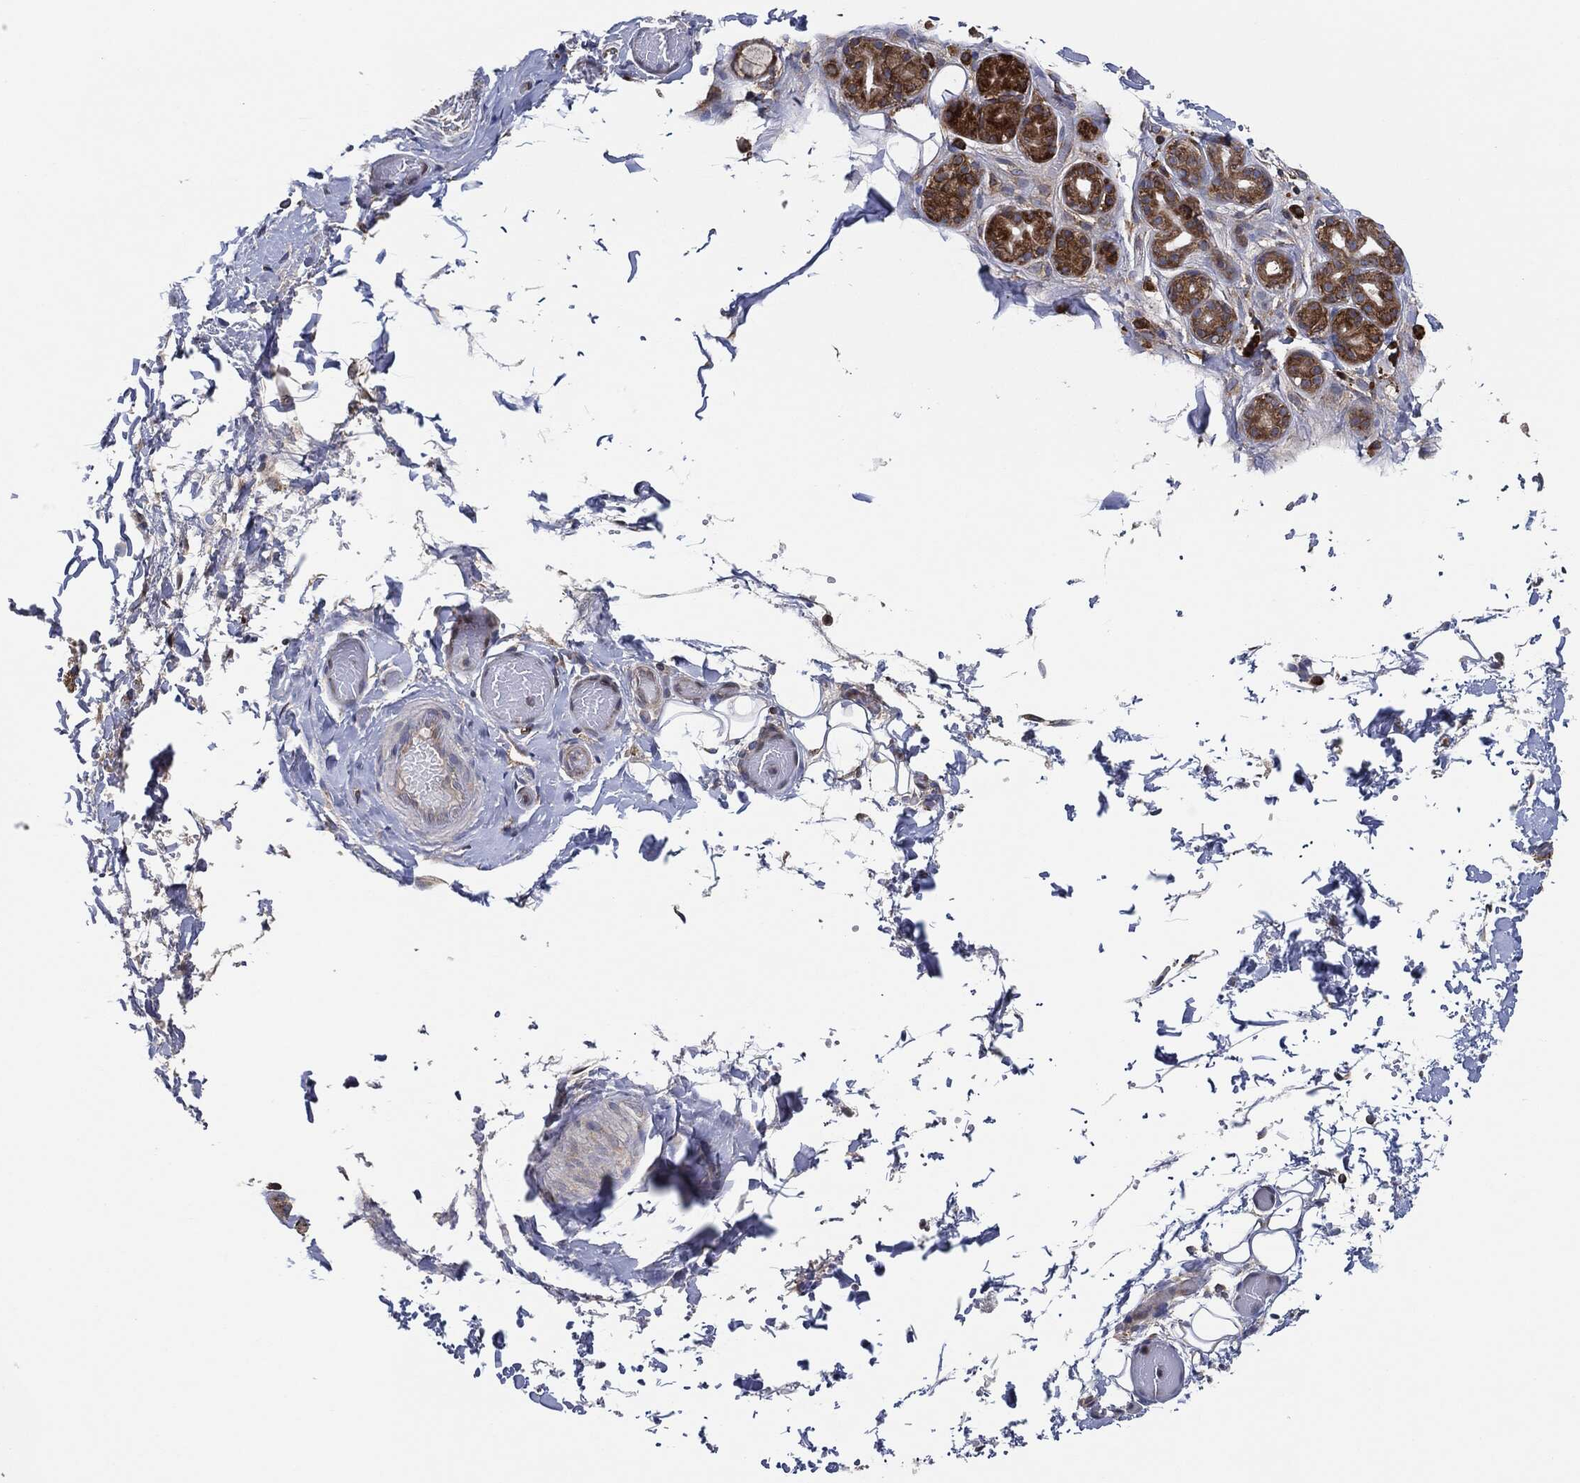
{"staining": {"intensity": "strong", "quantity": ">75%", "location": "cytoplasmic/membranous"}, "tissue": "salivary gland", "cell_type": "Glandular cells", "image_type": "normal", "snomed": [{"axis": "morphology", "description": "Normal tissue, NOS"}, {"axis": "topography", "description": "Salivary gland"}, {"axis": "topography", "description": "Peripheral nerve tissue"}], "caption": "Immunohistochemical staining of benign salivary gland reveals >75% levels of strong cytoplasmic/membranous protein positivity in about >75% of glandular cells. (DAB IHC with brightfield microscopy, high magnification).", "gene": "EIF2S2", "patient": {"sex": "male", "age": 71}}